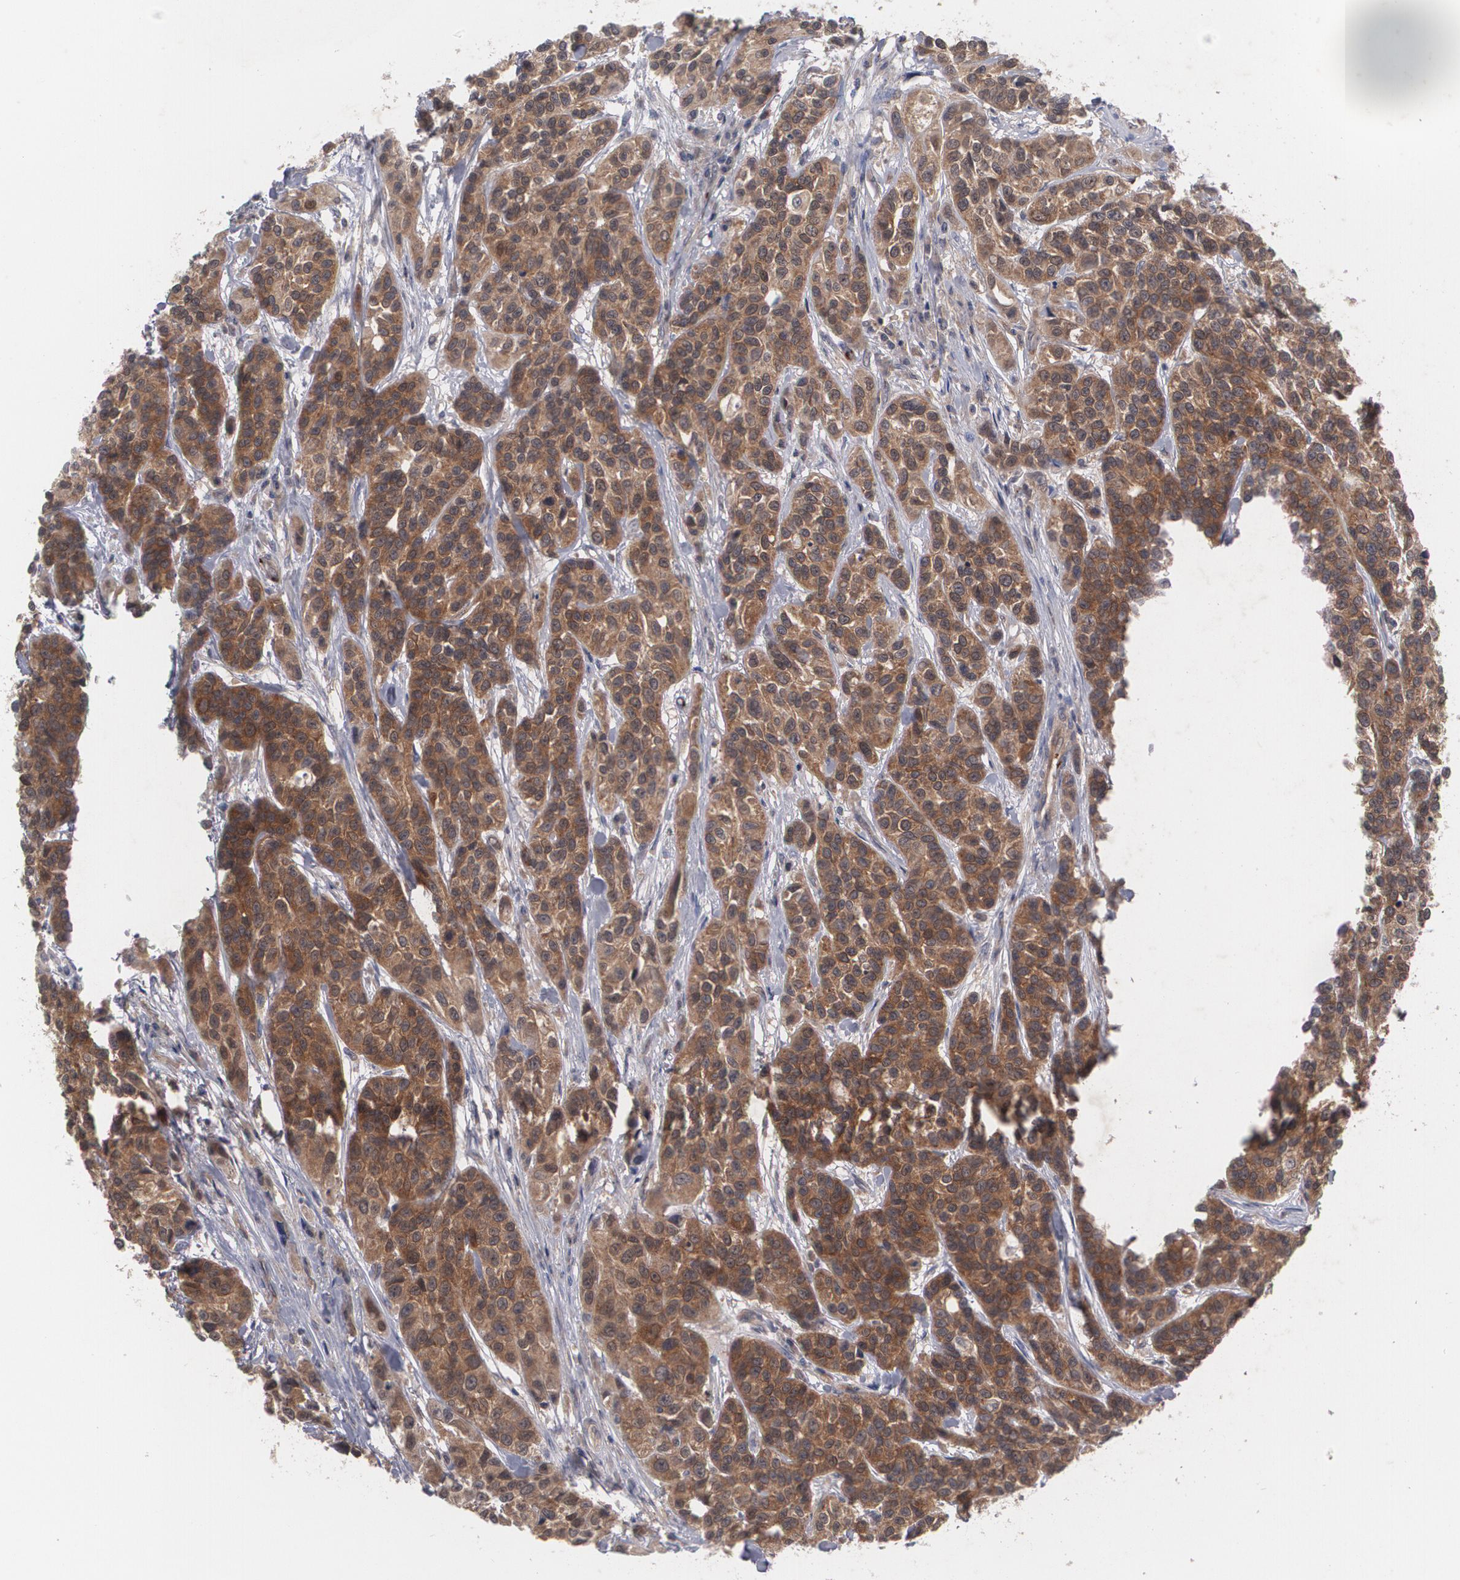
{"staining": {"intensity": "moderate", "quantity": ">75%", "location": "cytoplasmic/membranous"}, "tissue": "urothelial cancer", "cell_type": "Tumor cells", "image_type": "cancer", "snomed": [{"axis": "morphology", "description": "Urothelial carcinoma, High grade"}, {"axis": "topography", "description": "Urinary bladder"}], "caption": "A medium amount of moderate cytoplasmic/membranous positivity is identified in approximately >75% of tumor cells in urothelial cancer tissue.", "gene": "HTT", "patient": {"sex": "female", "age": 81}}